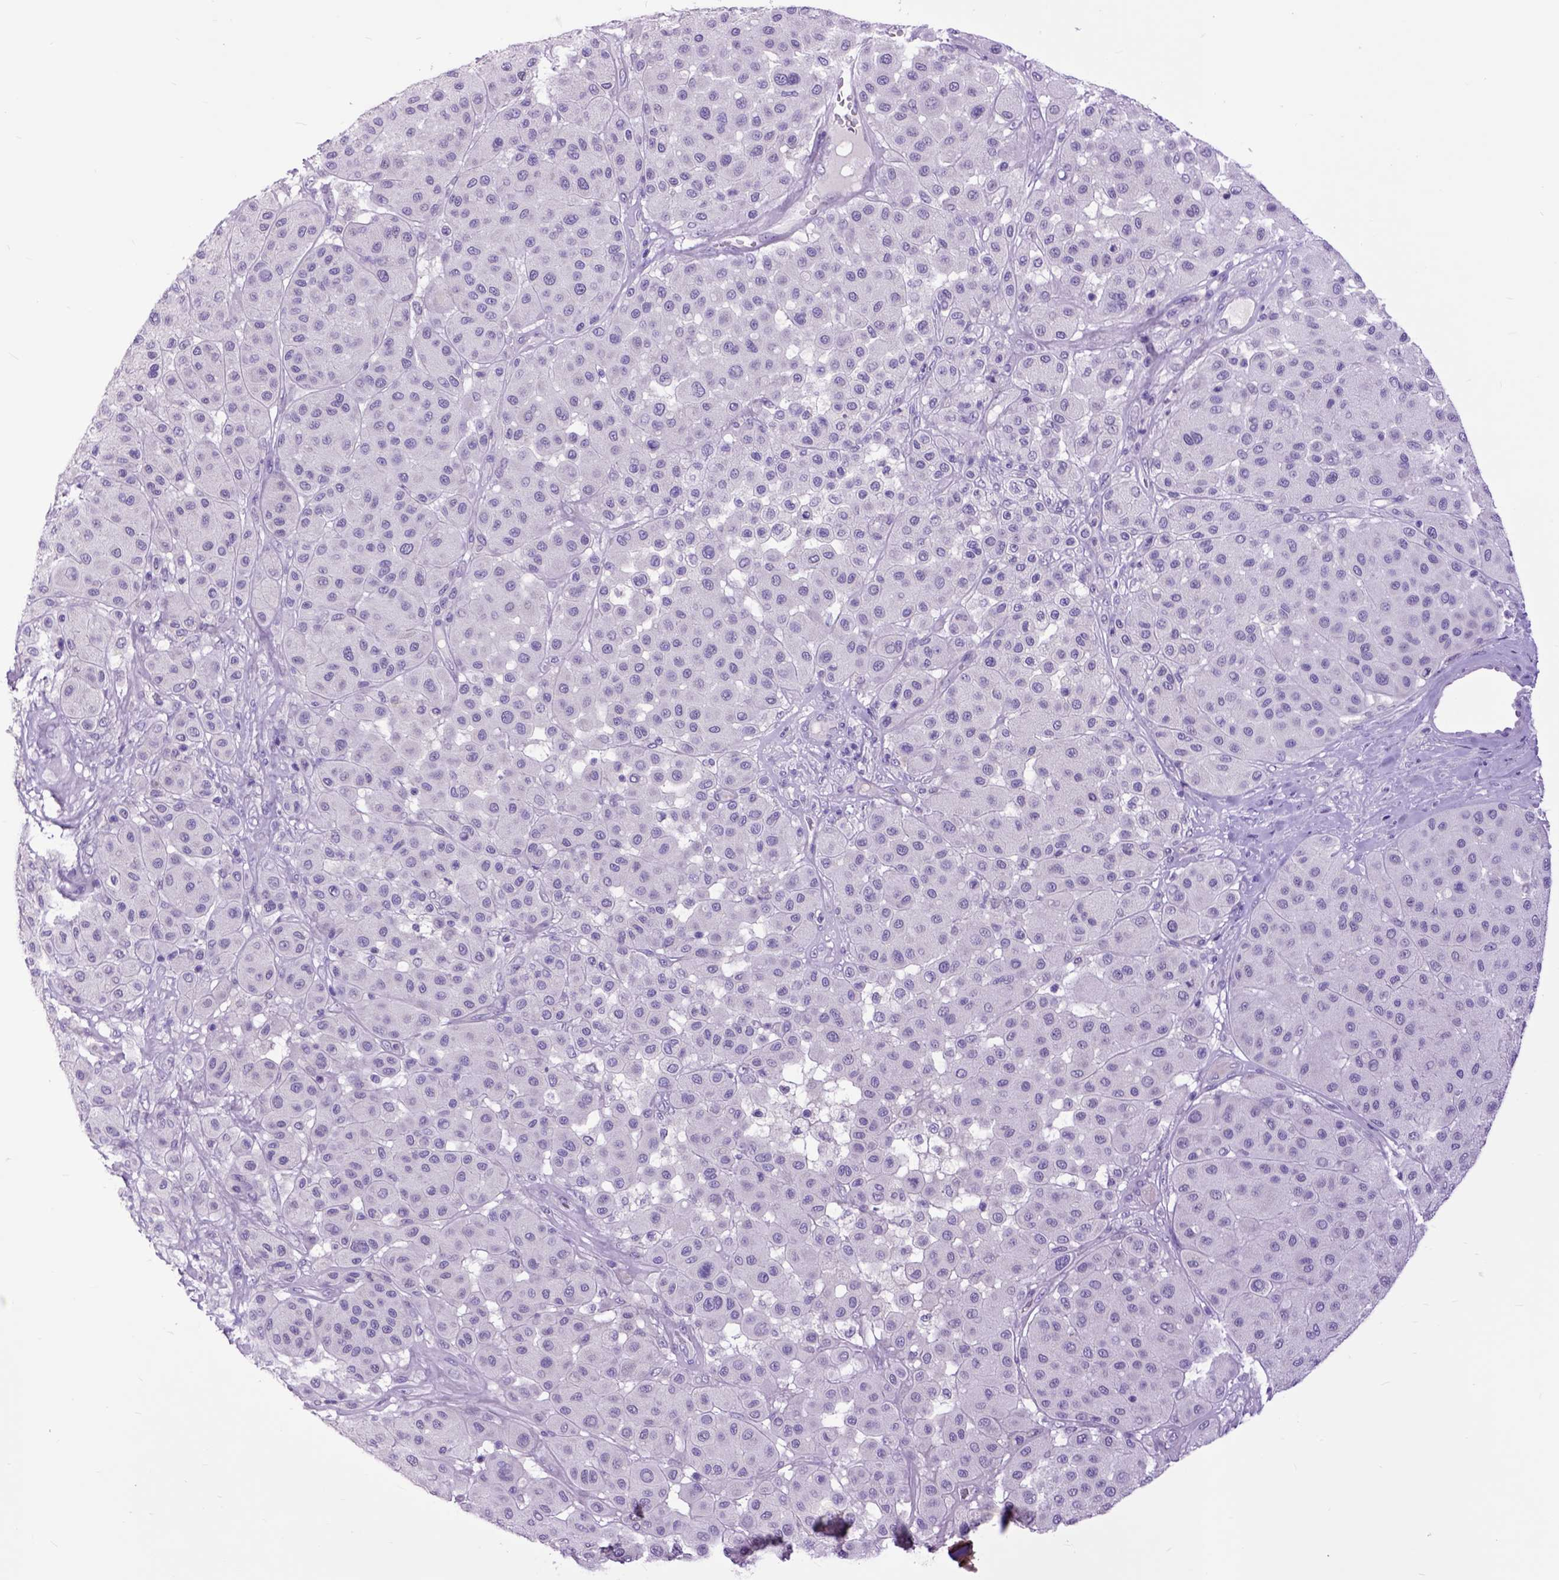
{"staining": {"intensity": "negative", "quantity": "none", "location": "none"}, "tissue": "melanoma", "cell_type": "Tumor cells", "image_type": "cancer", "snomed": [{"axis": "morphology", "description": "Malignant melanoma, Metastatic site"}, {"axis": "topography", "description": "Smooth muscle"}], "caption": "Micrograph shows no significant protein staining in tumor cells of melanoma.", "gene": "RAB25", "patient": {"sex": "male", "age": 41}}